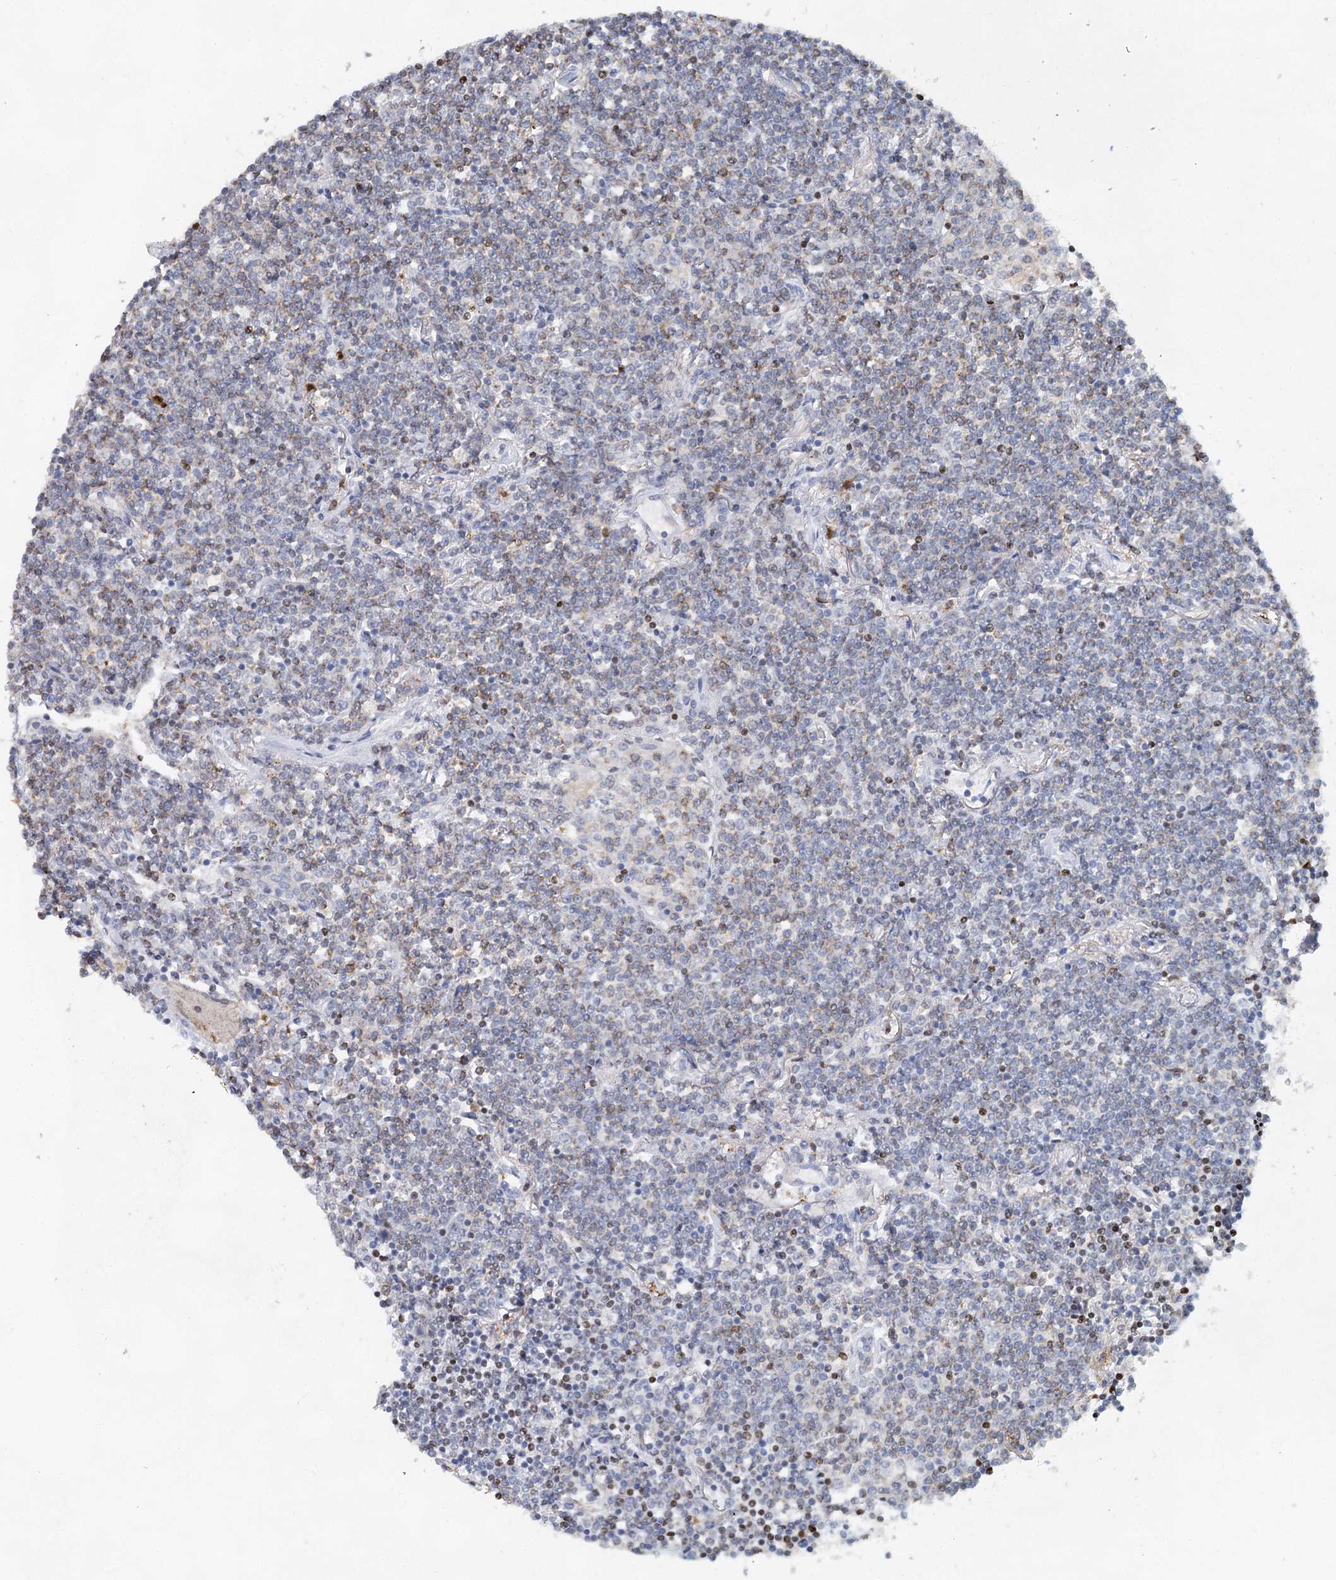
{"staining": {"intensity": "weak", "quantity": "<25%", "location": "cytoplasmic/membranous,nuclear"}, "tissue": "lymphoma", "cell_type": "Tumor cells", "image_type": "cancer", "snomed": [{"axis": "morphology", "description": "Malignant lymphoma, non-Hodgkin's type, Low grade"}, {"axis": "topography", "description": "Lung"}], "caption": "High power microscopy photomicrograph of an IHC histopathology image of lymphoma, revealing no significant positivity in tumor cells. (Immunohistochemistry (ihc), brightfield microscopy, high magnification).", "gene": "XPO6", "patient": {"sex": "female", "age": 71}}